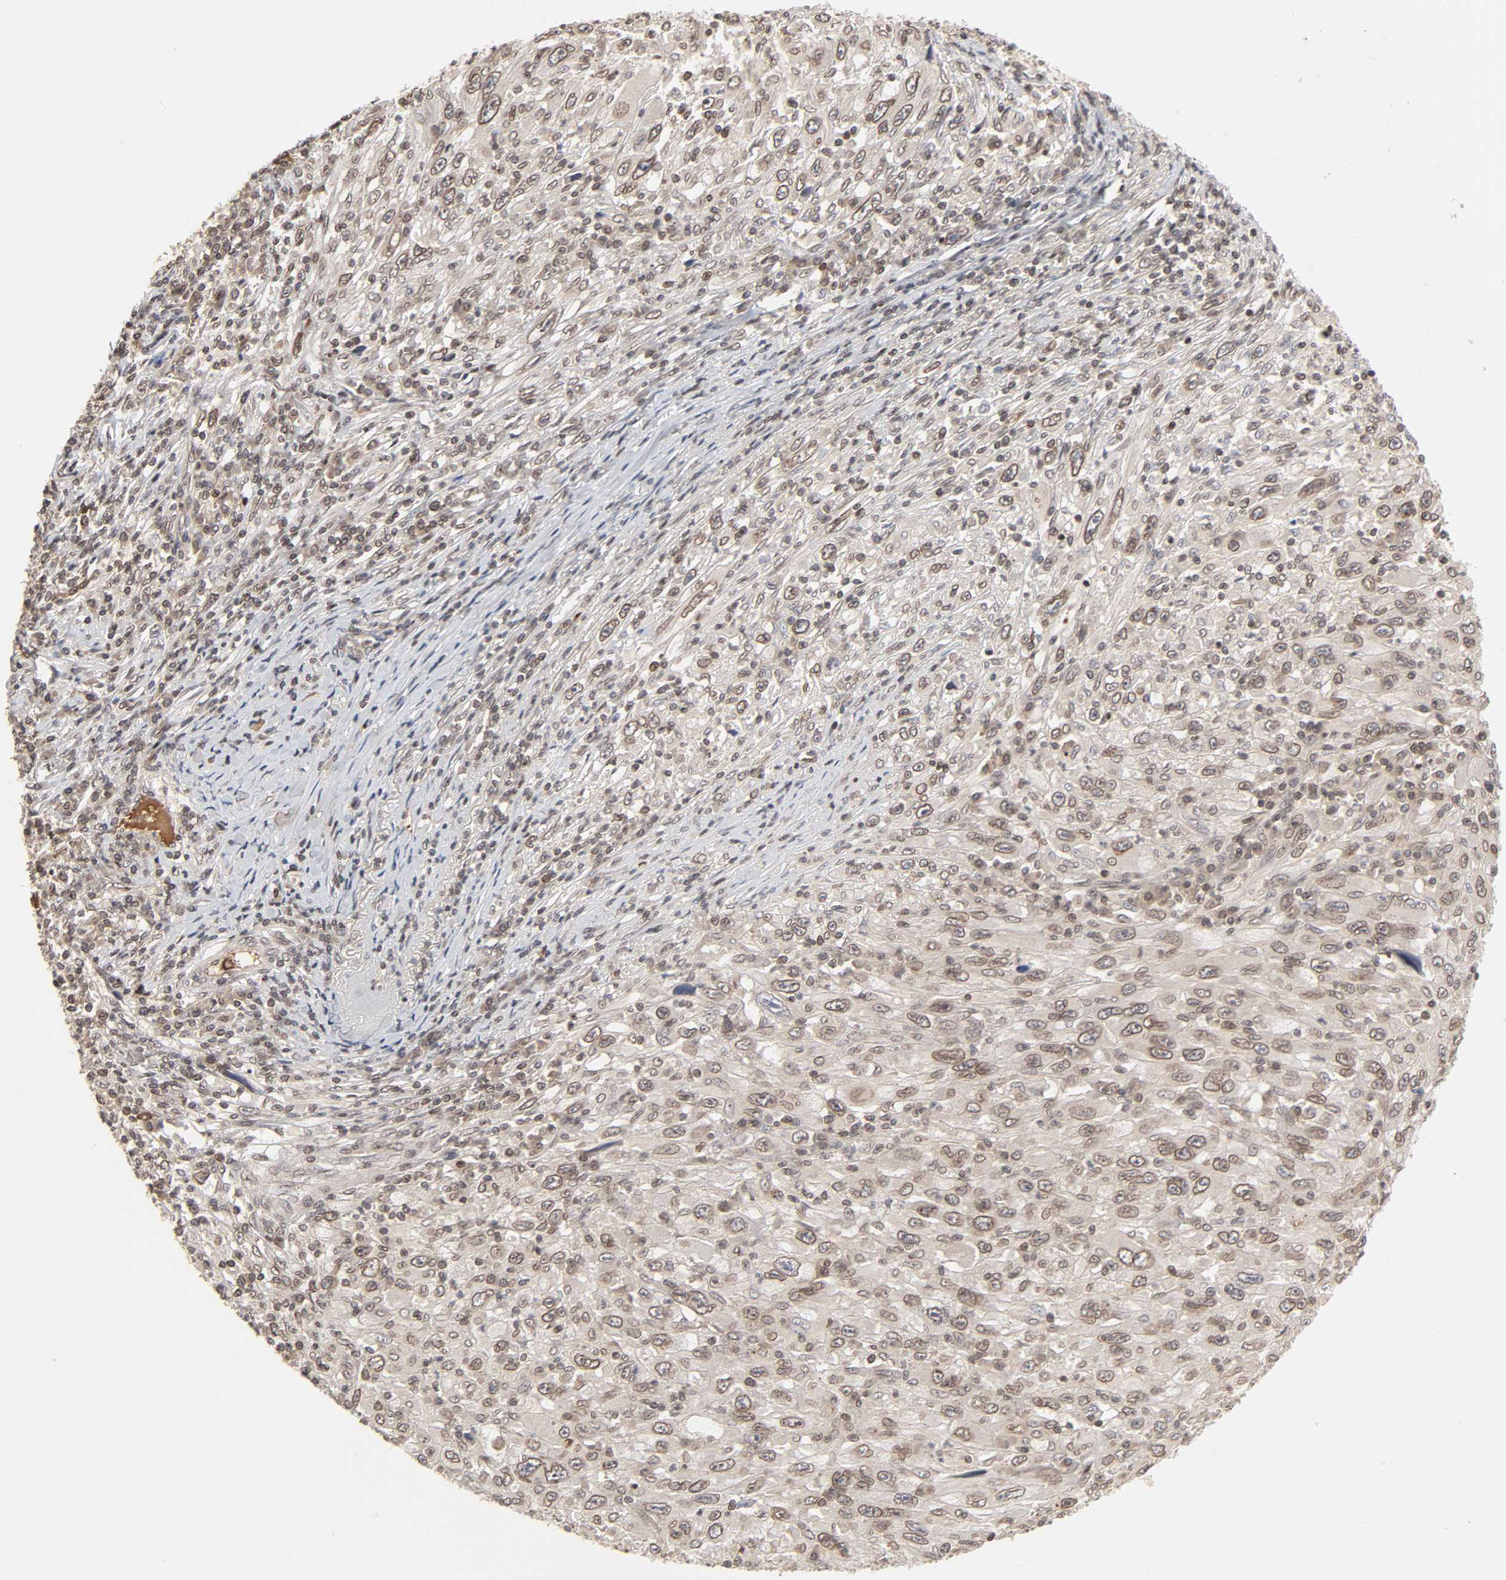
{"staining": {"intensity": "moderate", "quantity": ">75%", "location": "cytoplasmic/membranous,nuclear"}, "tissue": "melanoma", "cell_type": "Tumor cells", "image_type": "cancer", "snomed": [{"axis": "morphology", "description": "Malignant melanoma, Metastatic site"}, {"axis": "topography", "description": "Skin"}], "caption": "Immunohistochemical staining of human melanoma displays medium levels of moderate cytoplasmic/membranous and nuclear protein positivity in about >75% of tumor cells. The staining was performed using DAB, with brown indicating positive protein expression. Nuclei are stained blue with hematoxylin.", "gene": "CPN2", "patient": {"sex": "female", "age": 56}}